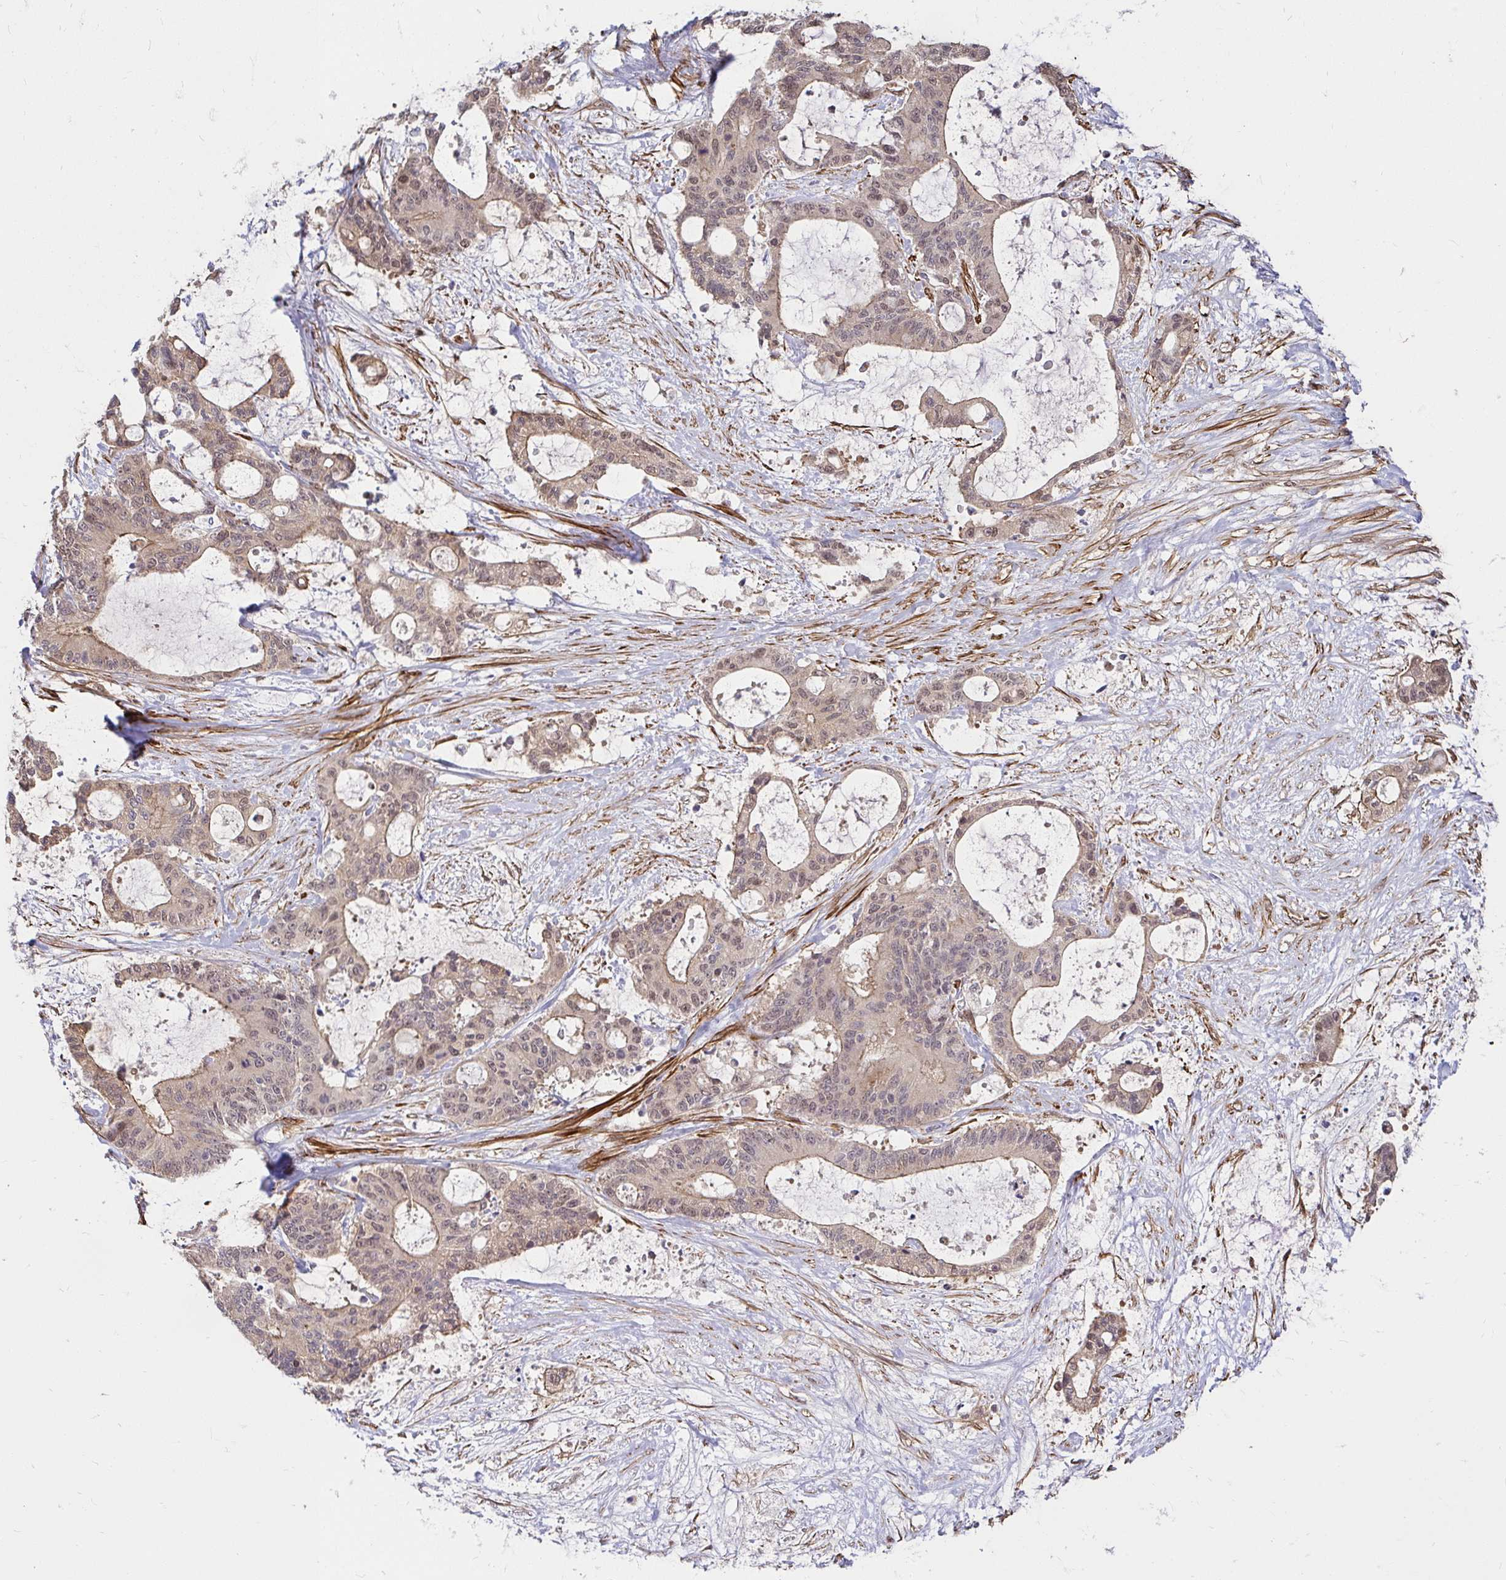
{"staining": {"intensity": "weak", "quantity": ">75%", "location": "cytoplasmic/membranous,nuclear"}, "tissue": "liver cancer", "cell_type": "Tumor cells", "image_type": "cancer", "snomed": [{"axis": "morphology", "description": "Normal tissue, NOS"}, {"axis": "morphology", "description": "Cholangiocarcinoma"}, {"axis": "topography", "description": "Liver"}, {"axis": "topography", "description": "Peripheral nerve tissue"}], "caption": "Protein staining by IHC shows weak cytoplasmic/membranous and nuclear positivity in approximately >75% of tumor cells in liver cancer (cholangiocarcinoma). (brown staining indicates protein expression, while blue staining denotes nuclei).", "gene": "YAP1", "patient": {"sex": "female", "age": 73}}